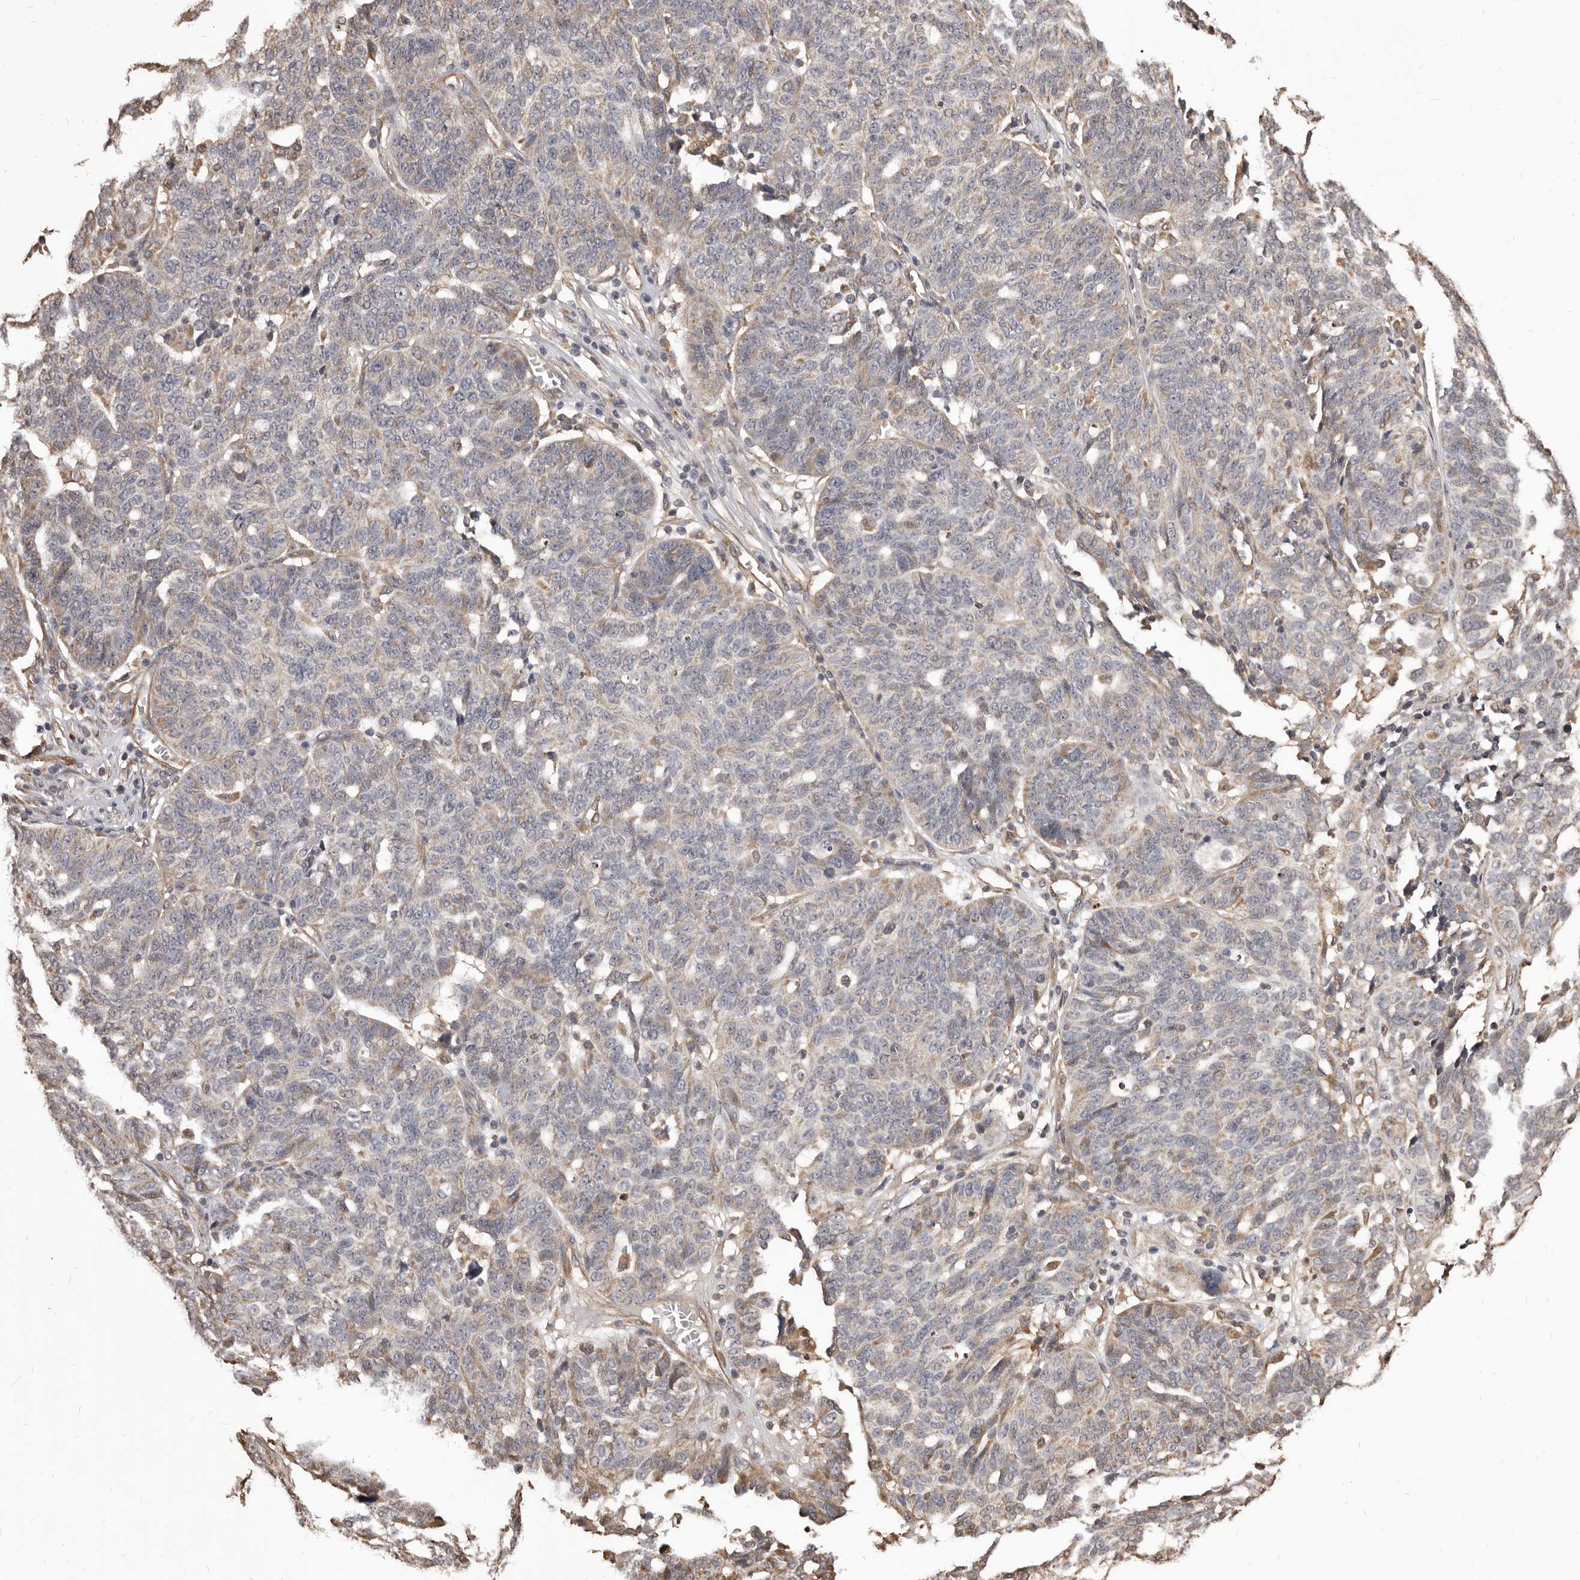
{"staining": {"intensity": "weak", "quantity": "<25%", "location": "cytoplasmic/membranous"}, "tissue": "ovarian cancer", "cell_type": "Tumor cells", "image_type": "cancer", "snomed": [{"axis": "morphology", "description": "Cystadenocarcinoma, serous, NOS"}, {"axis": "topography", "description": "Ovary"}], "caption": "Immunohistochemistry photomicrograph of neoplastic tissue: ovarian cancer (serous cystadenocarcinoma) stained with DAB (3,3'-diaminobenzidine) displays no significant protein positivity in tumor cells.", "gene": "ALPK1", "patient": {"sex": "female", "age": 59}}